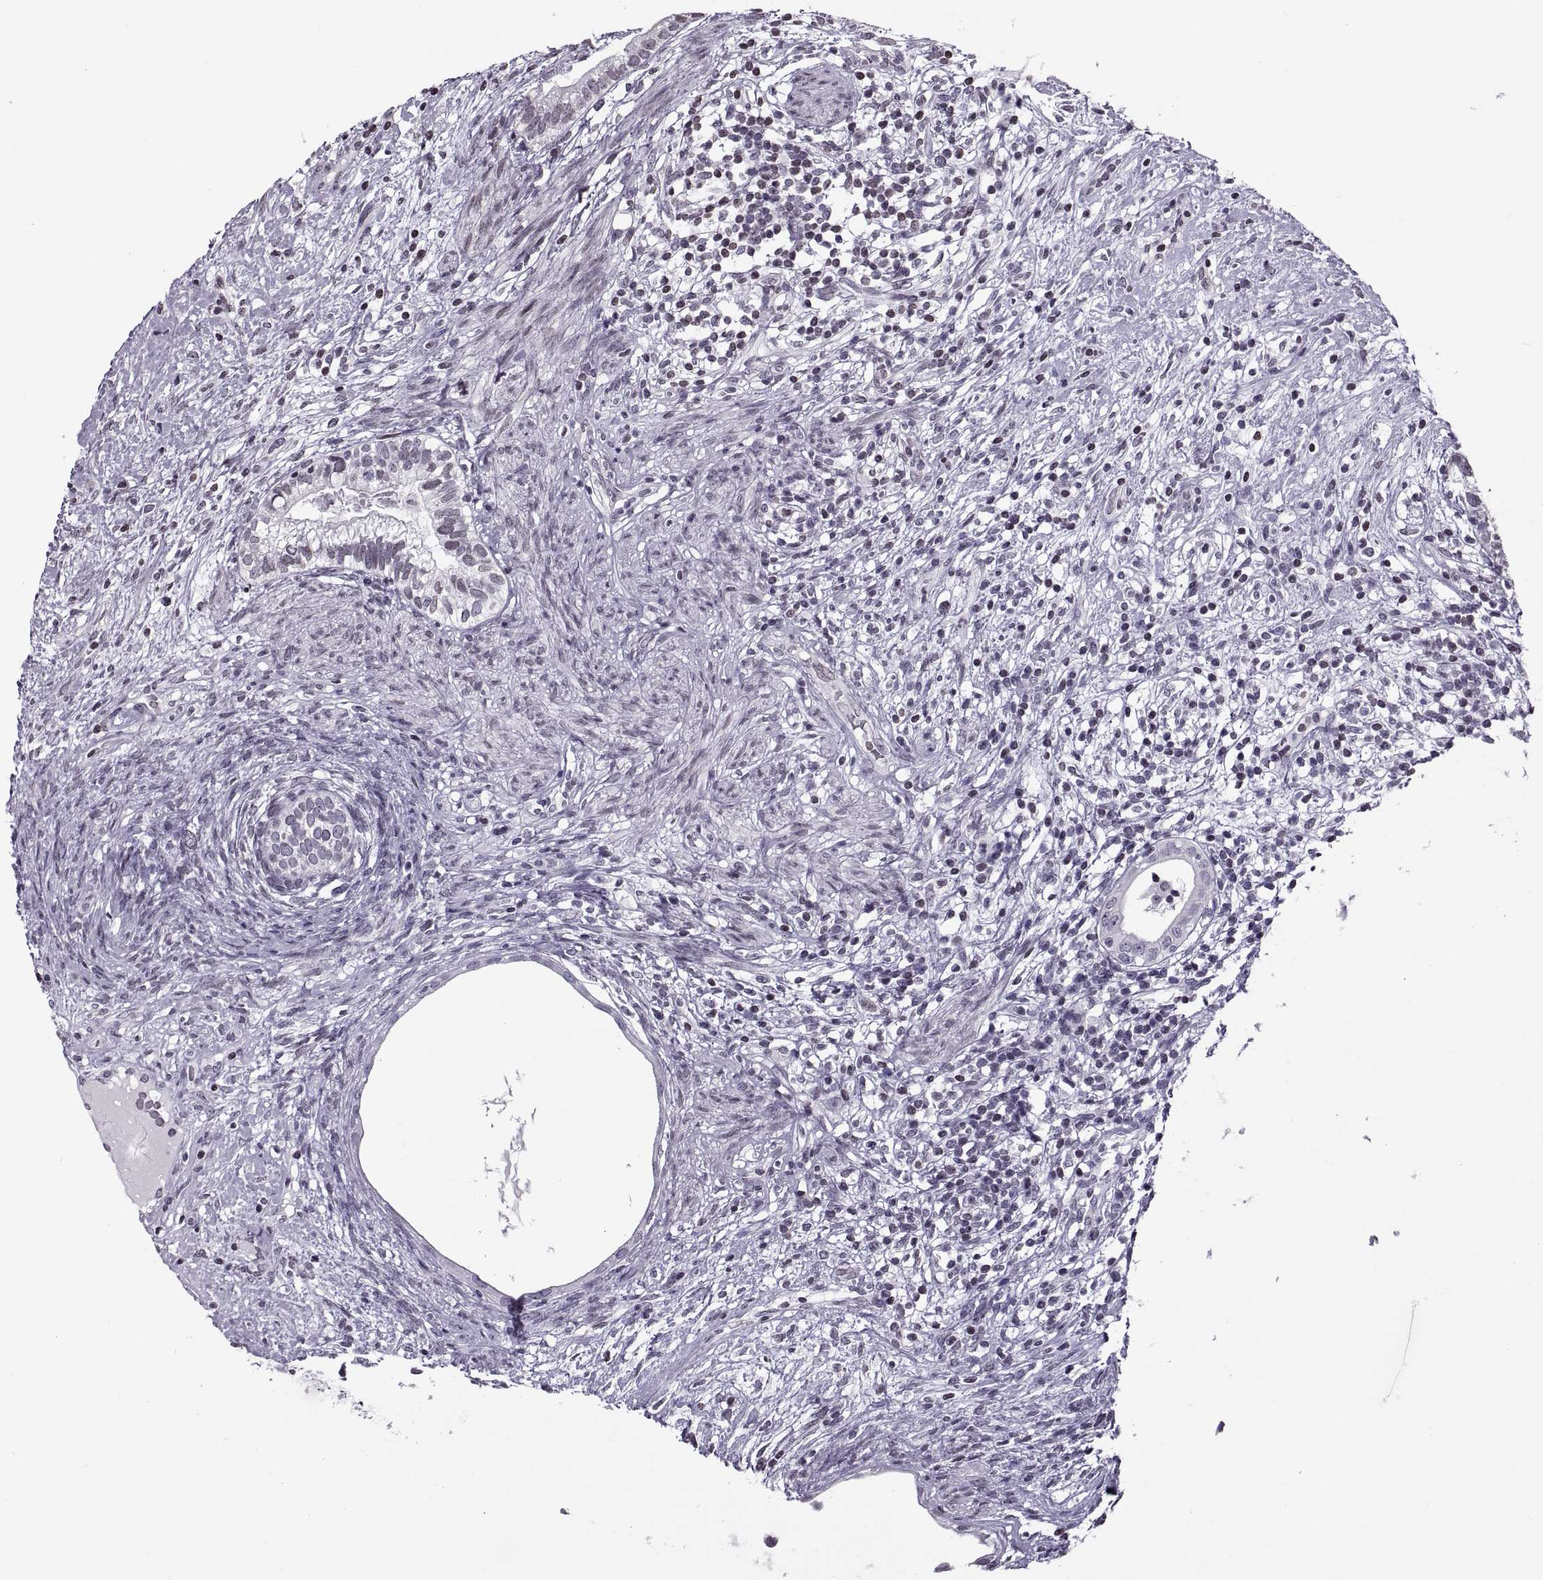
{"staining": {"intensity": "negative", "quantity": "none", "location": "none"}, "tissue": "testis cancer", "cell_type": "Tumor cells", "image_type": "cancer", "snomed": [{"axis": "morphology", "description": "Seminoma, NOS"}, {"axis": "morphology", "description": "Carcinoma, Embryonal, NOS"}, {"axis": "topography", "description": "Testis"}], "caption": "Human testis cancer stained for a protein using immunohistochemistry exhibits no expression in tumor cells.", "gene": "H1-8", "patient": {"sex": "male", "age": 41}}